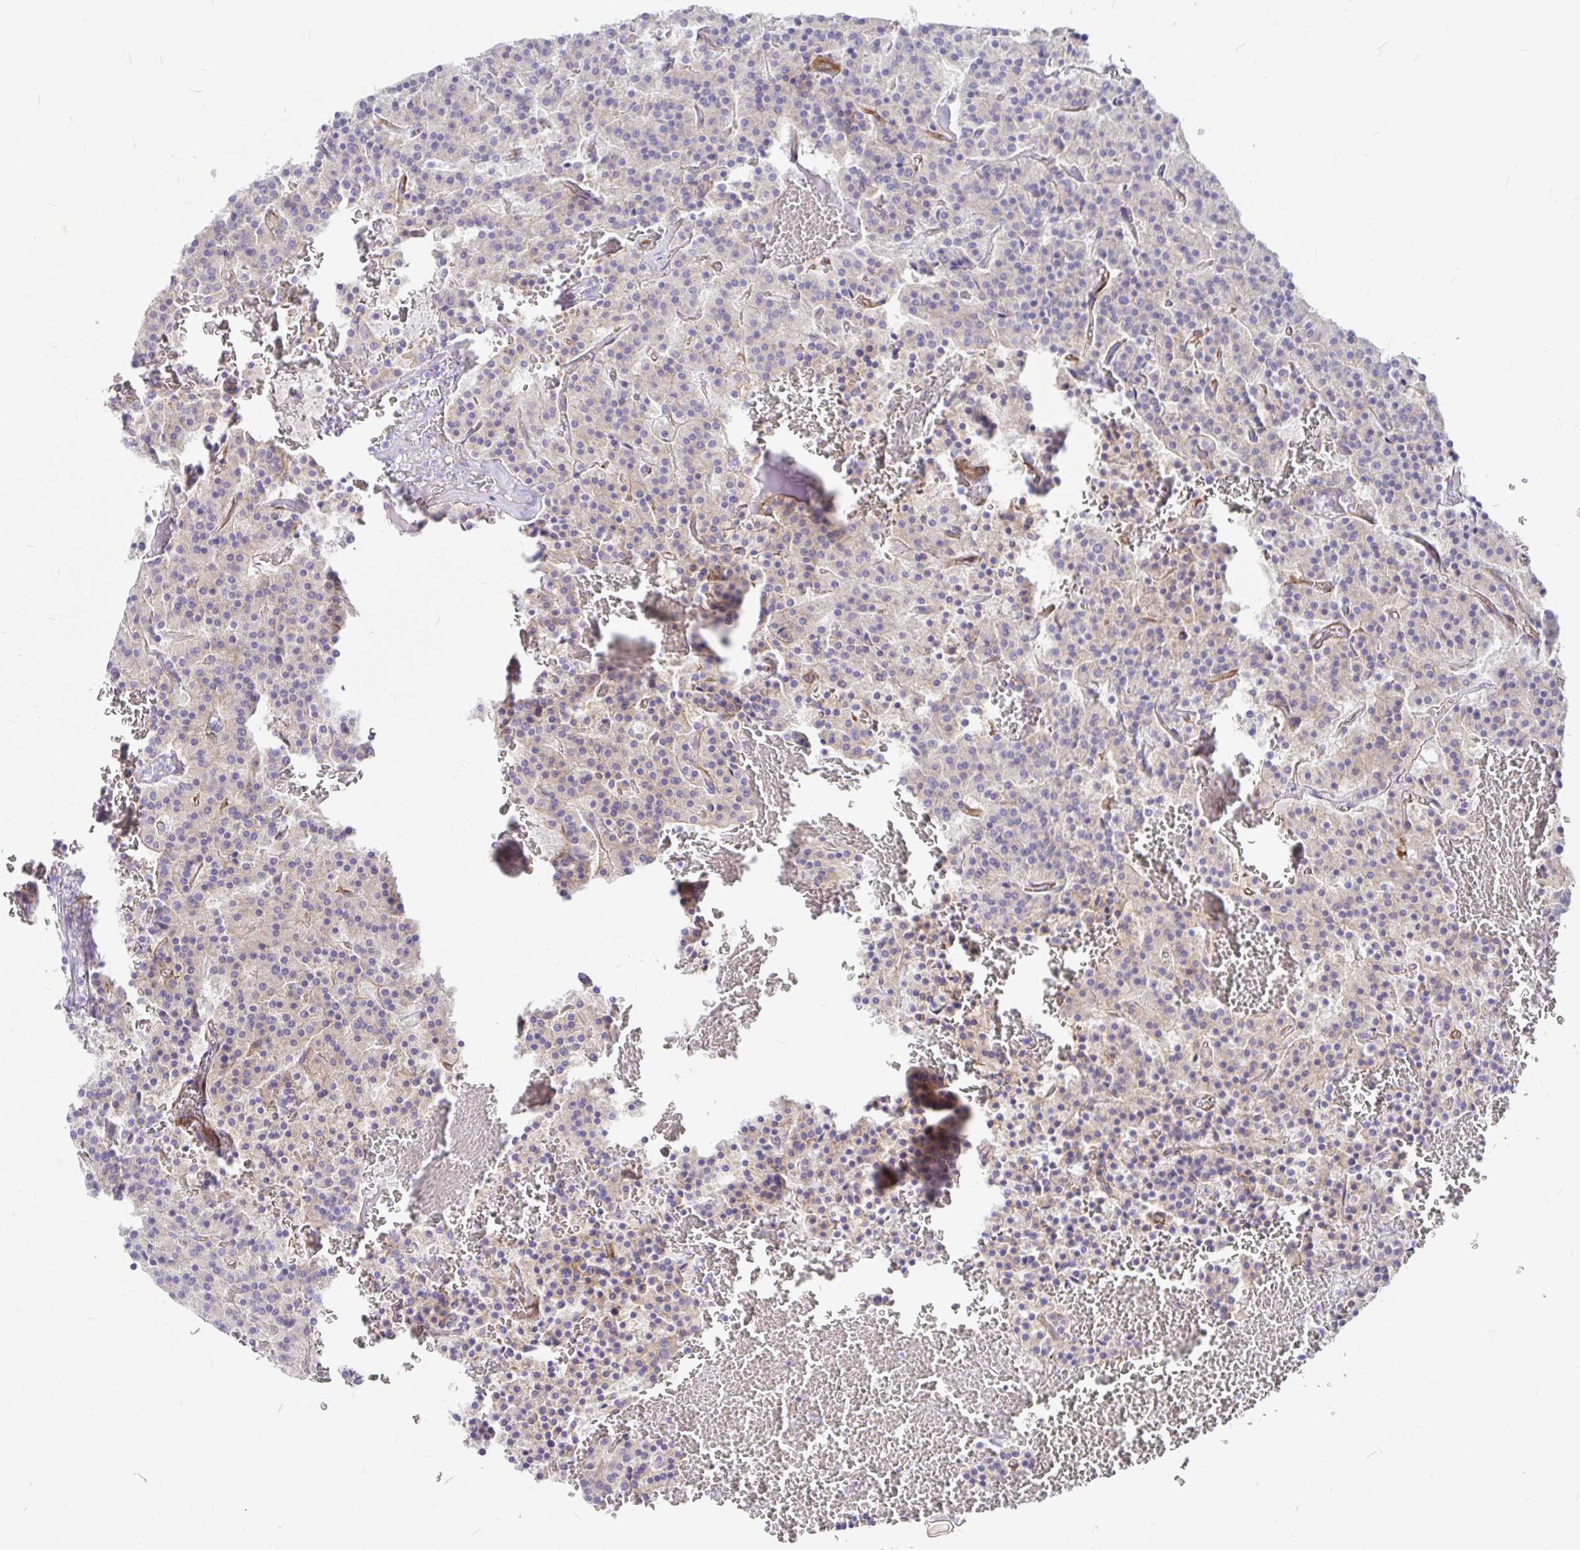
{"staining": {"intensity": "negative", "quantity": "none", "location": "none"}, "tissue": "carcinoid", "cell_type": "Tumor cells", "image_type": "cancer", "snomed": [{"axis": "morphology", "description": "Carcinoid, malignant, NOS"}, {"axis": "topography", "description": "Lung"}], "caption": "High power microscopy histopathology image of an immunohistochemistry photomicrograph of carcinoid (malignant), revealing no significant positivity in tumor cells. (Stains: DAB (3,3'-diaminobenzidine) immunohistochemistry (IHC) with hematoxylin counter stain, Microscopy: brightfield microscopy at high magnification).", "gene": "MYO1B", "patient": {"sex": "male", "age": 70}}